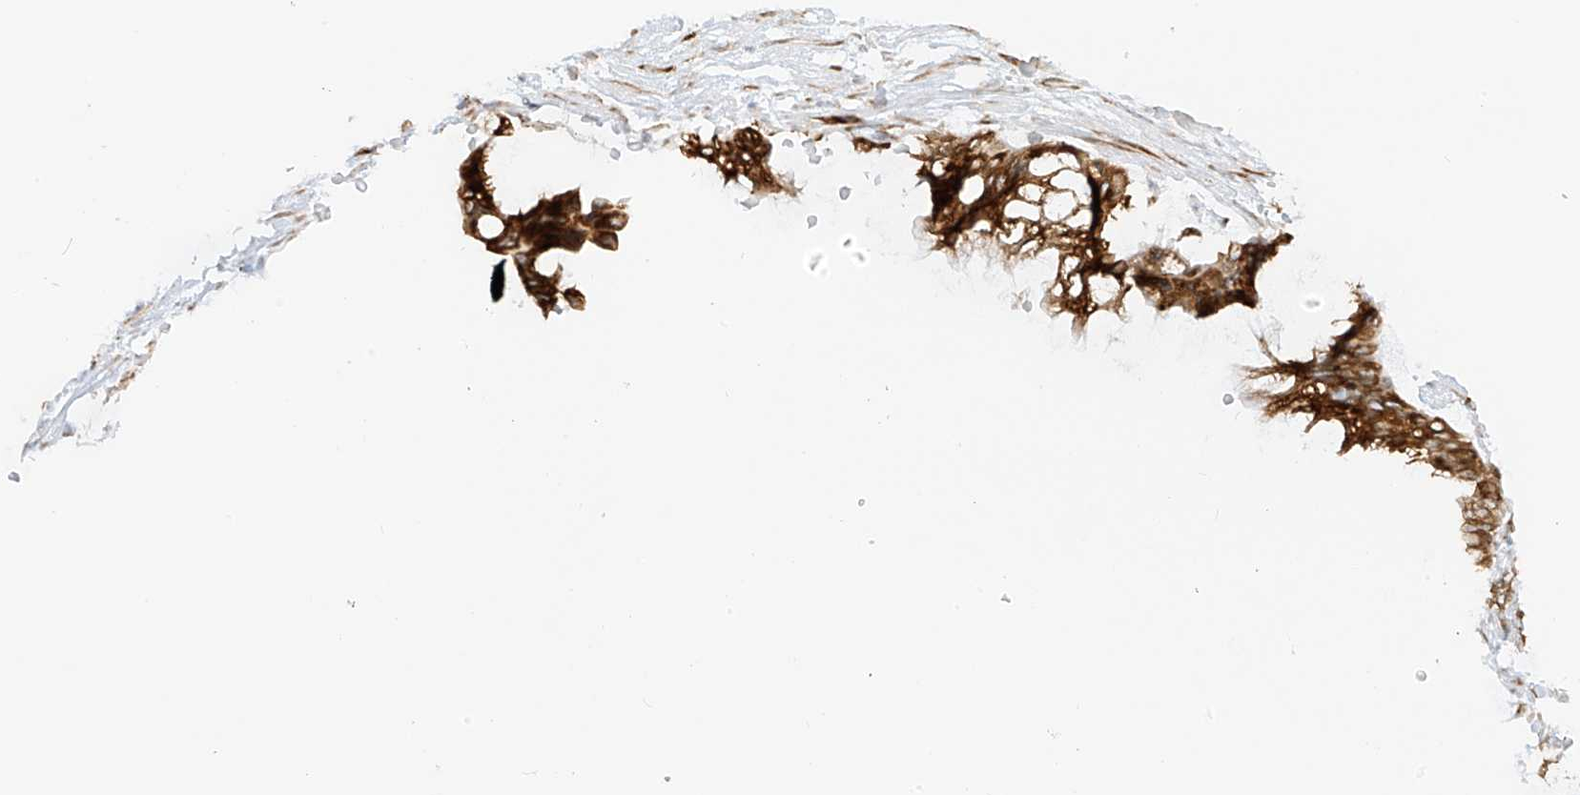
{"staining": {"intensity": "strong", "quantity": ">75%", "location": "cytoplasmic/membranous"}, "tissue": "ovarian cancer", "cell_type": "Tumor cells", "image_type": "cancer", "snomed": [{"axis": "morphology", "description": "Cystadenocarcinoma, mucinous, NOS"}, {"axis": "topography", "description": "Ovary"}], "caption": "Brown immunohistochemical staining in human mucinous cystadenocarcinoma (ovarian) demonstrates strong cytoplasmic/membranous positivity in about >75% of tumor cells.", "gene": "LRRC59", "patient": {"sex": "female", "age": 37}}